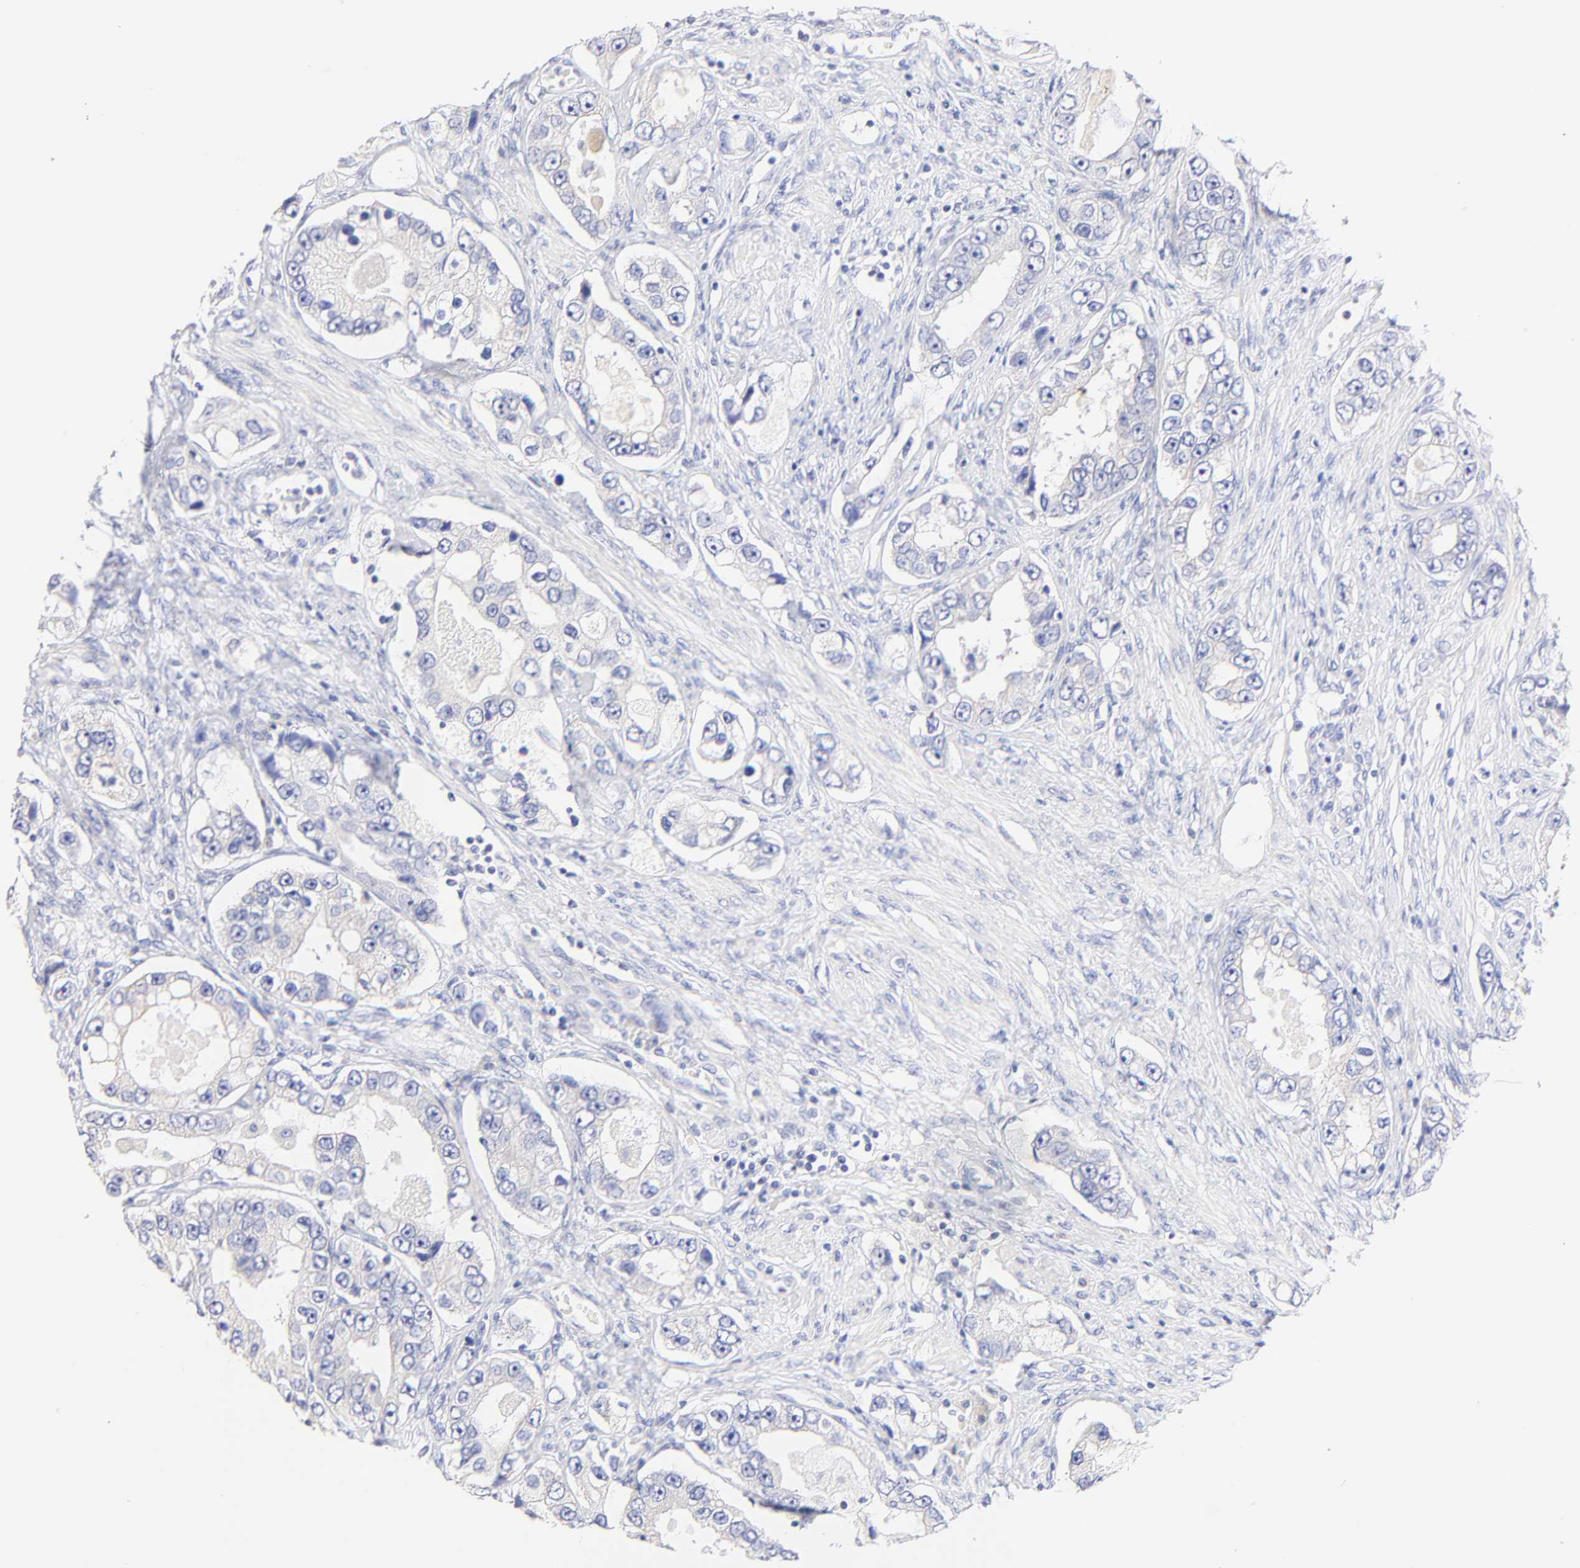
{"staining": {"intensity": "negative", "quantity": "none", "location": "none"}, "tissue": "prostate cancer", "cell_type": "Tumor cells", "image_type": "cancer", "snomed": [{"axis": "morphology", "description": "Adenocarcinoma, High grade"}, {"axis": "topography", "description": "Prostate"}], "caption": "Tumor cells are negative for protein expression in human prostate cancer.", "gene": "EBP", "patient": {"sex": "male", "age": 63}}